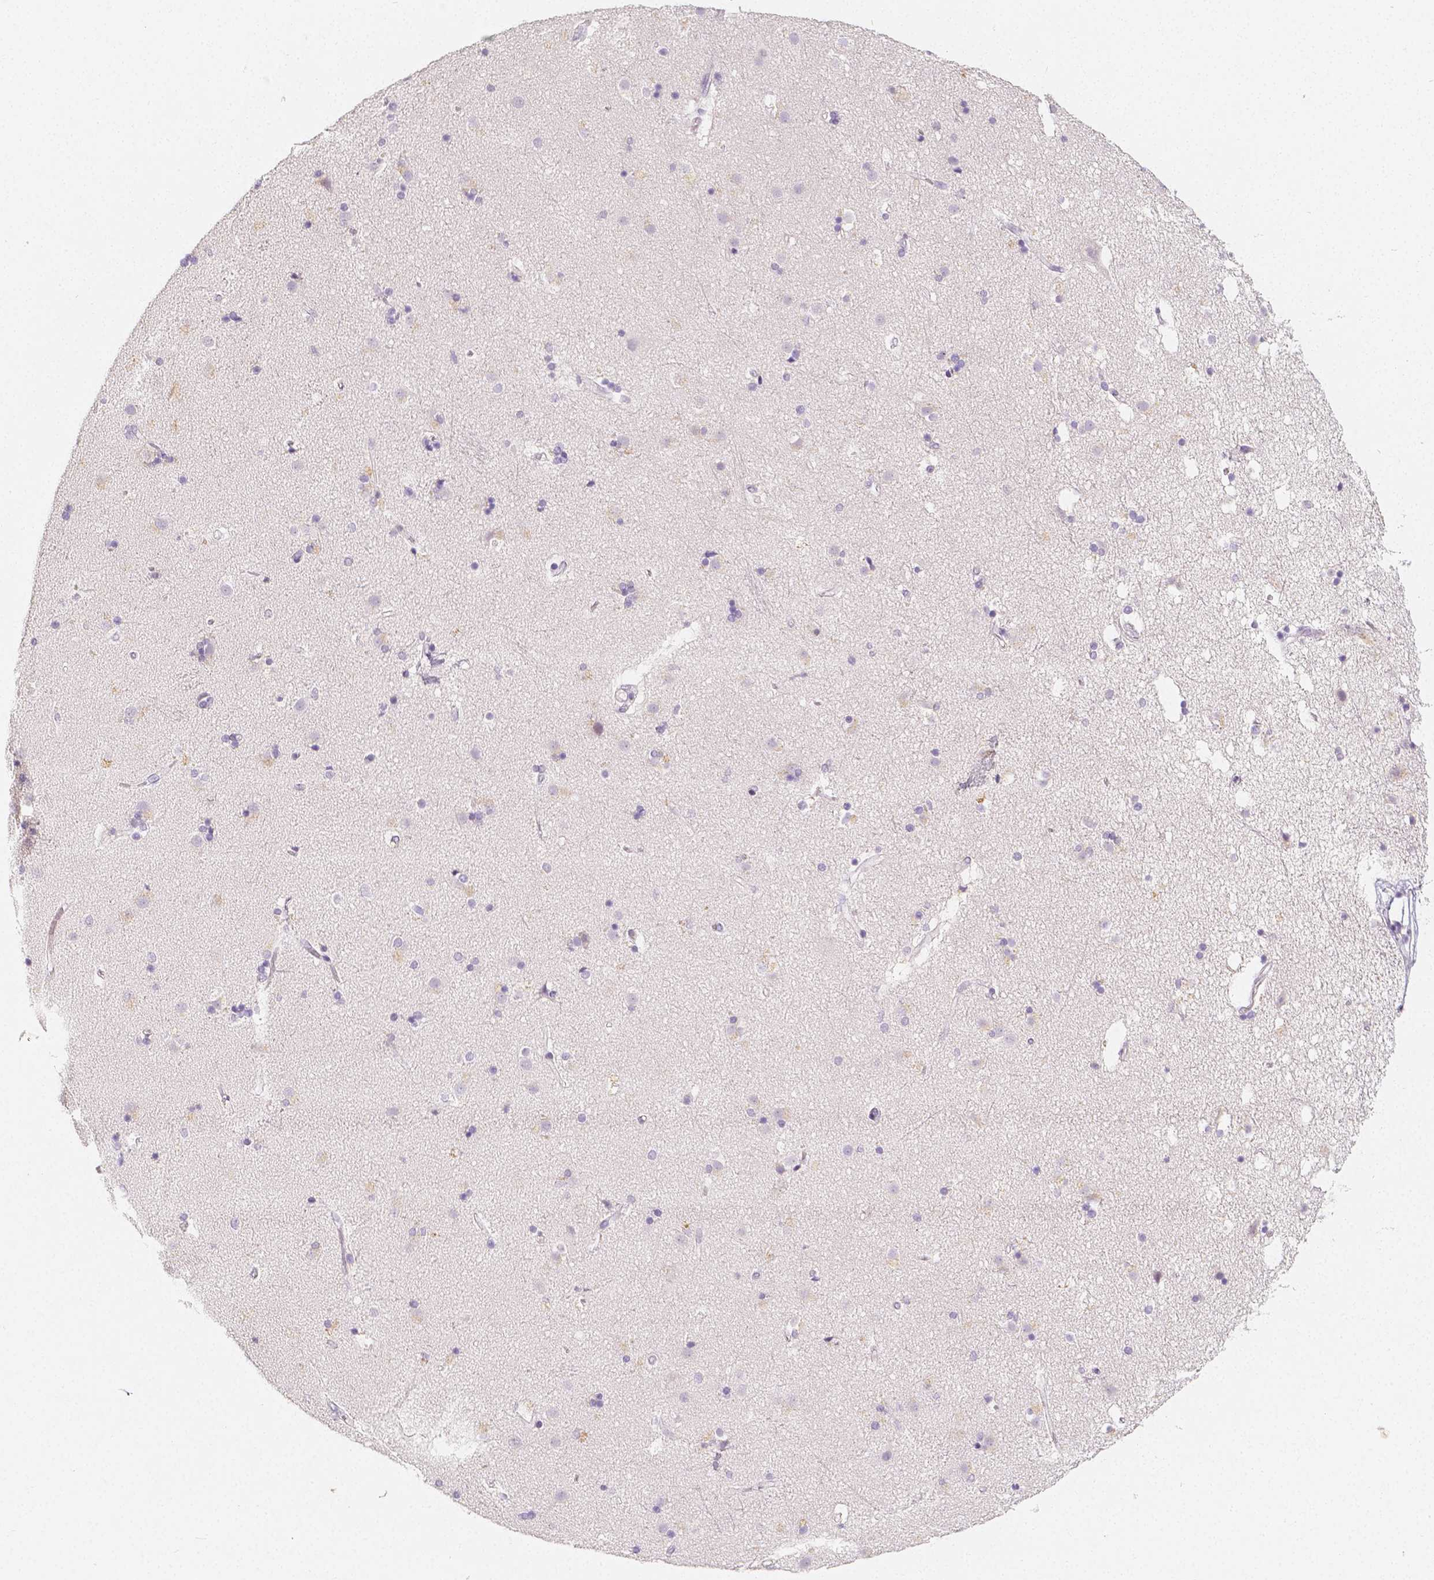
{"staining": {"intensity": "moderate", "quantity": "<25%", "location": "cytoplasmic/membranous"}, "tissue": "caudate", "cell_type": "Glial cells", "image_type": "normal", "snomed": [{"axis": "morphology", "description": "Normal tissue, NOS"}, {"axis": "topography", "description": "Lateral ventricle wall"}], "caption": "Approximately <25% of glial cells in benign human caudate show moderate cytoplasmic/membranous protein expression as visualized by brown immunohistochemical staining.", "gene": "HNF1B", "patient": {"sex": "female", "age": 71}}